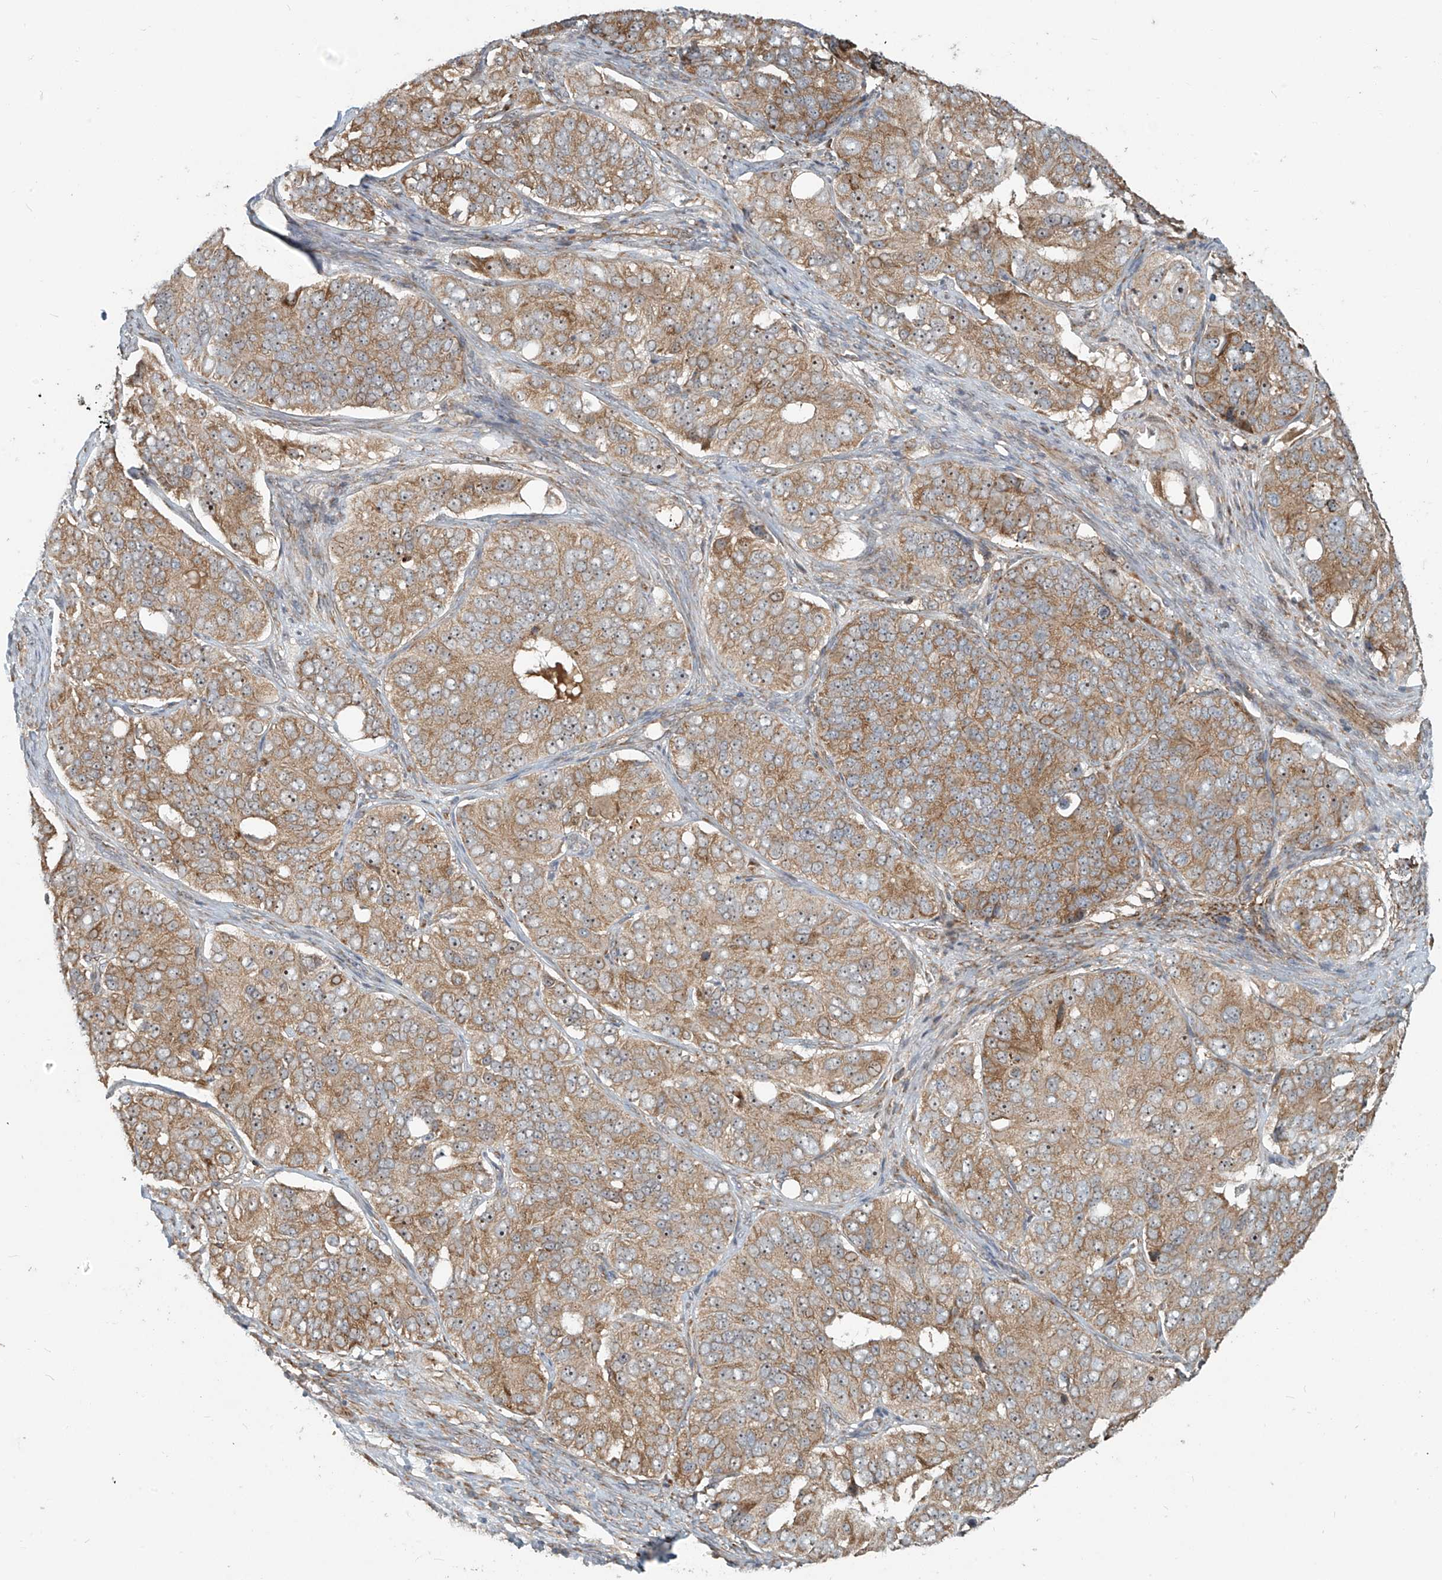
{"staining": {"intensity": "moderate", "quantity": ">75%", "location": "cytoplasmic/membranous,nuclear"}, "tissue": "ovarian cancer", "cell_type": "Tumor cells", "image_type": "cancer", "snomed": [{"axis": "morphology", "description": "Carcinoma, endometroid"}, {"axis": "topography", "description": "Ovary"}], "caption": "A medium amount of moderate cytoplasmic/membranous and nuclear expression is appreciated in approximately >75% of tumor cells in ovarian cancer tissue.", "gene": "KATNIP", "patient": {"sex": "female", "age": 51}}